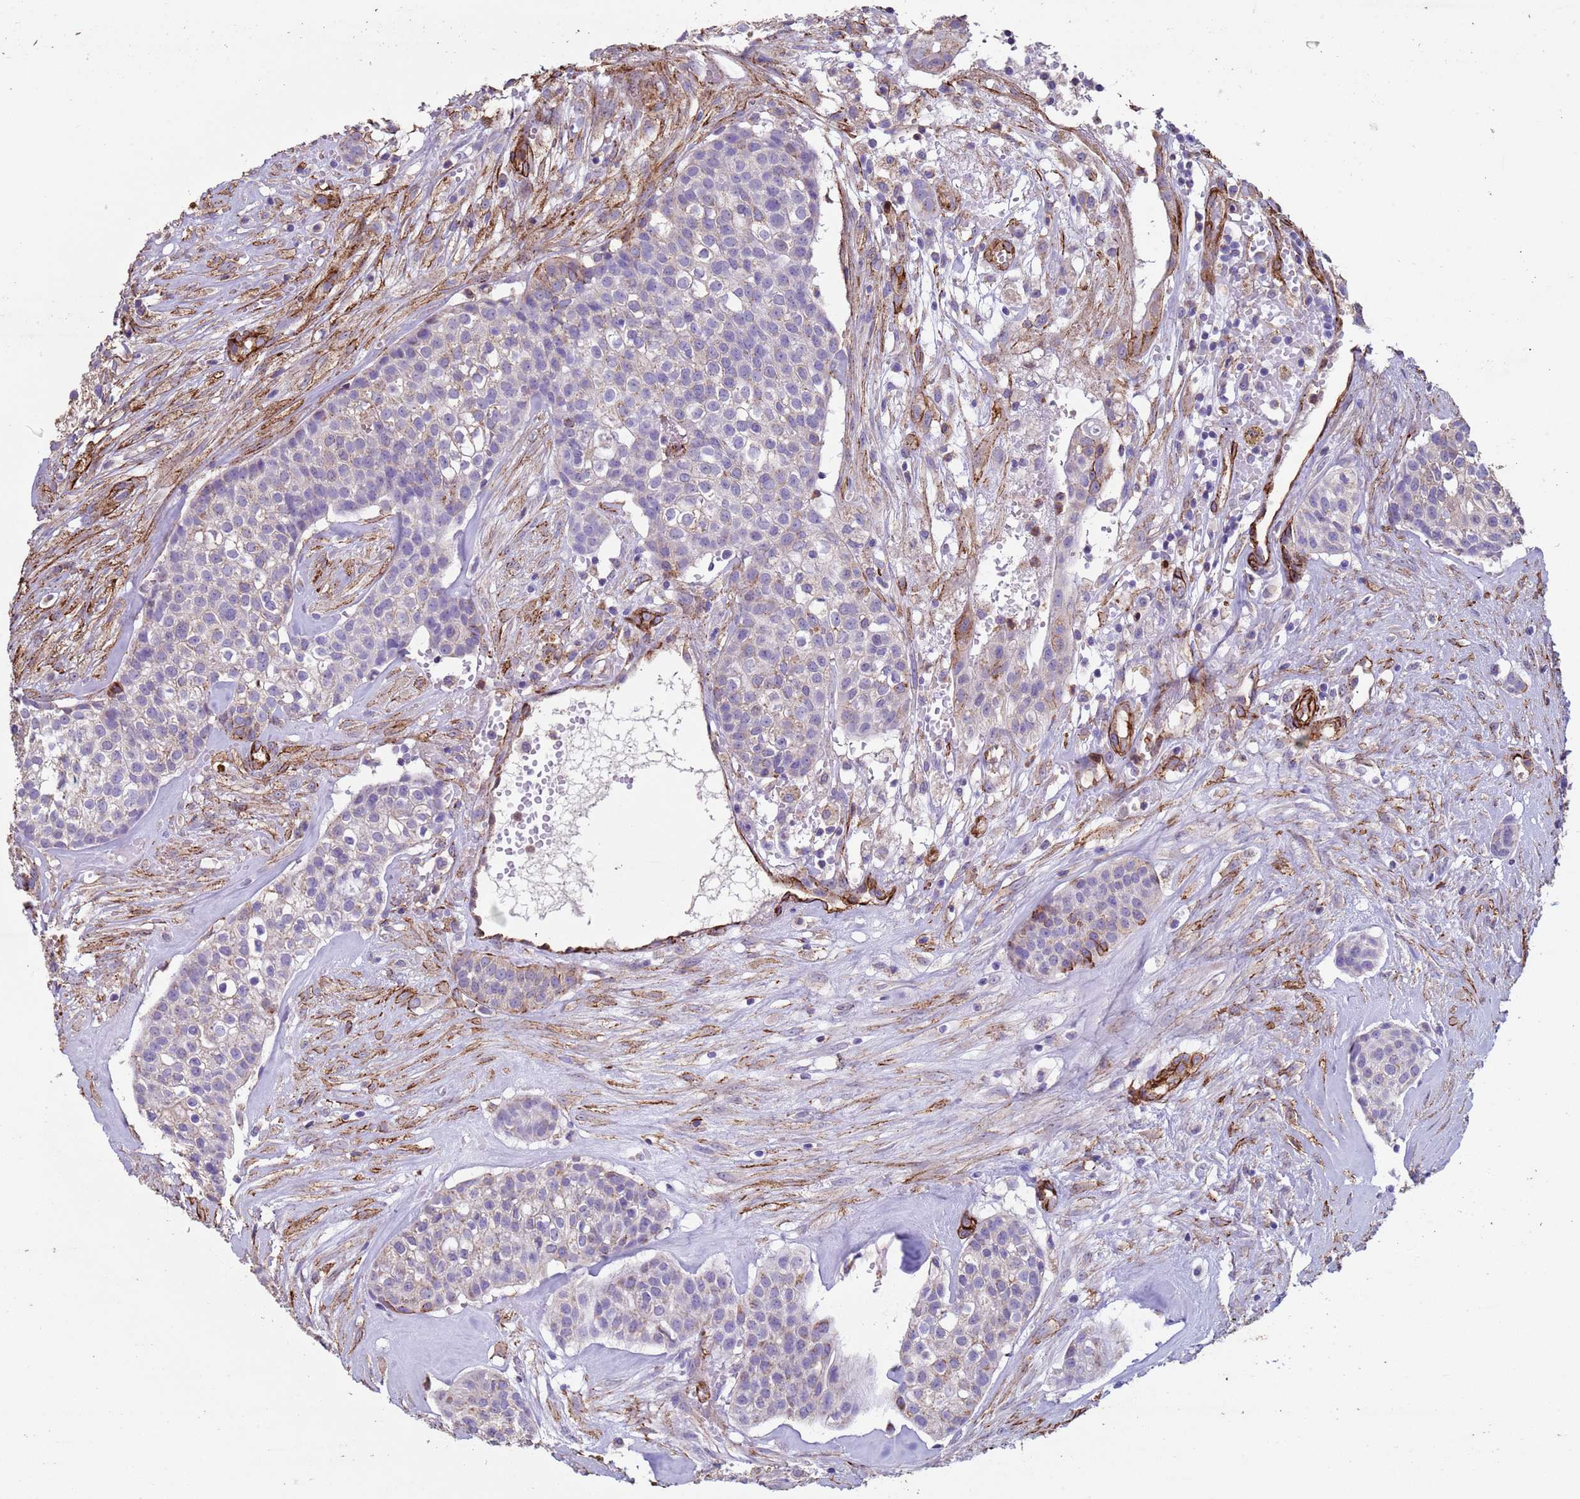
{"staining": {"intensity": "weak", "quantity": "25%-75%", "location": "cytoplasmic/membranous"}, "tissue": "head and neck cancer", "cell_type": "Tumor cells", "image_type": "cancer", "snomed": [{"axis": "morphology", "description": "Adenocarcinoma, NOS"}, {"axis": "topography", "description": "Head-Neck"}], "caption": "A micrograph of human head and neck cancer stained for a protein demonstrates weak cytoplasmic/membranous brown staining in tumor cells. The protein of interest is shown in brown color, while the nuclei are stained blue.", "gene": "GASK1A", "patient": {"sex": "male", "age": 81}}